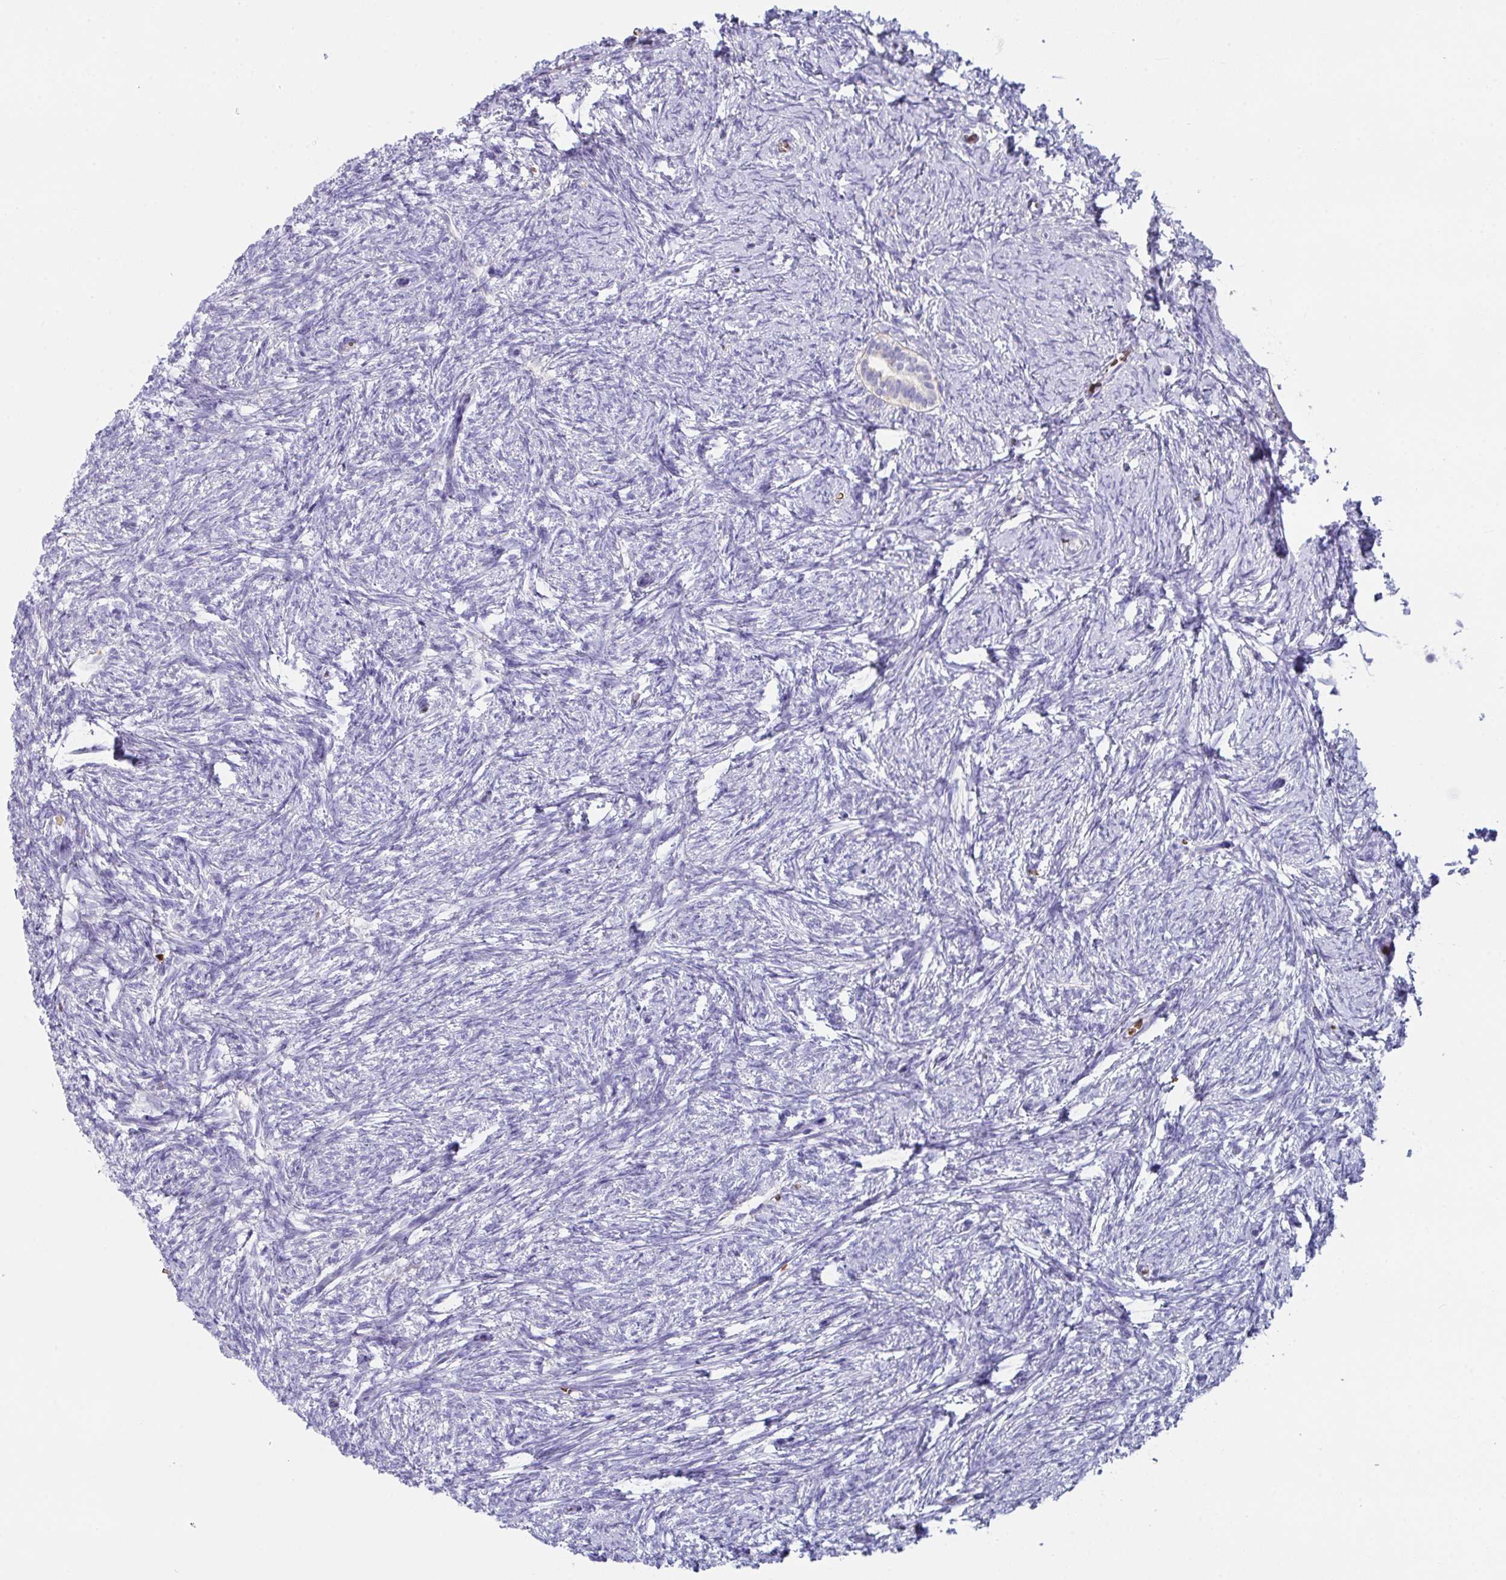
{"staining": {"intensity": "negative", "quantity": "none", "location": "none"}, "tissue": "ovary", "cell_type": "Ovarian stroma cells", "image_type": "normal", "snomed": [{"axis": "morphology", "description": "Normal tissue, NOS"}, {"axis": "topography", "description": "Ovary"}], "caption": "Ovarian stroma cells show no significant protein staining in unremarkable ovary.", "gene": "TFAP2C", "patient": {"sex": "female", "age": 41}}